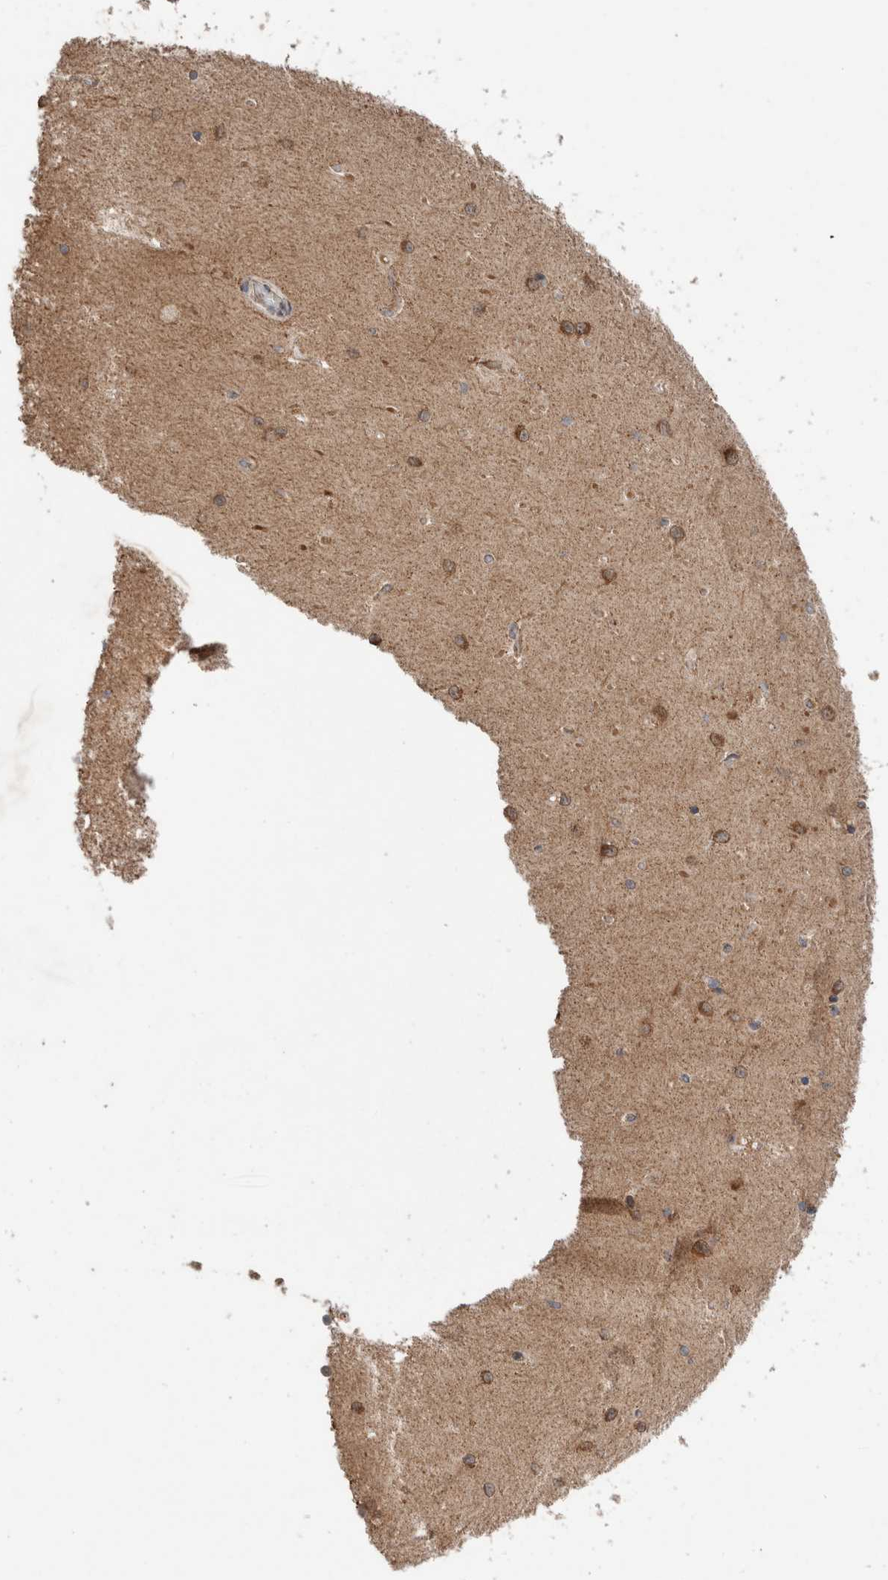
{"staining": {"intensity": "moderate", "quantity": ">75%", "location": "cytoplasmic/membranous"}, "tissue": "cerebellum", "cell_type": "Cells in granular layer", "image_type": "normal", "snomed": [{"axis": "morphology", "description": "Normal tissue, NOS"}, {"axis": "topography", "description": "Cerebellum"}], "caption": "Unremarkable cerebellum was stained to show a protein in brown. There is medium levels of moderate cytoplasmic/membranous expression in approximately >75% of cells in granular layer.", "gene": "KIF21B", "patient": {"sex": "male", "age": 37}}